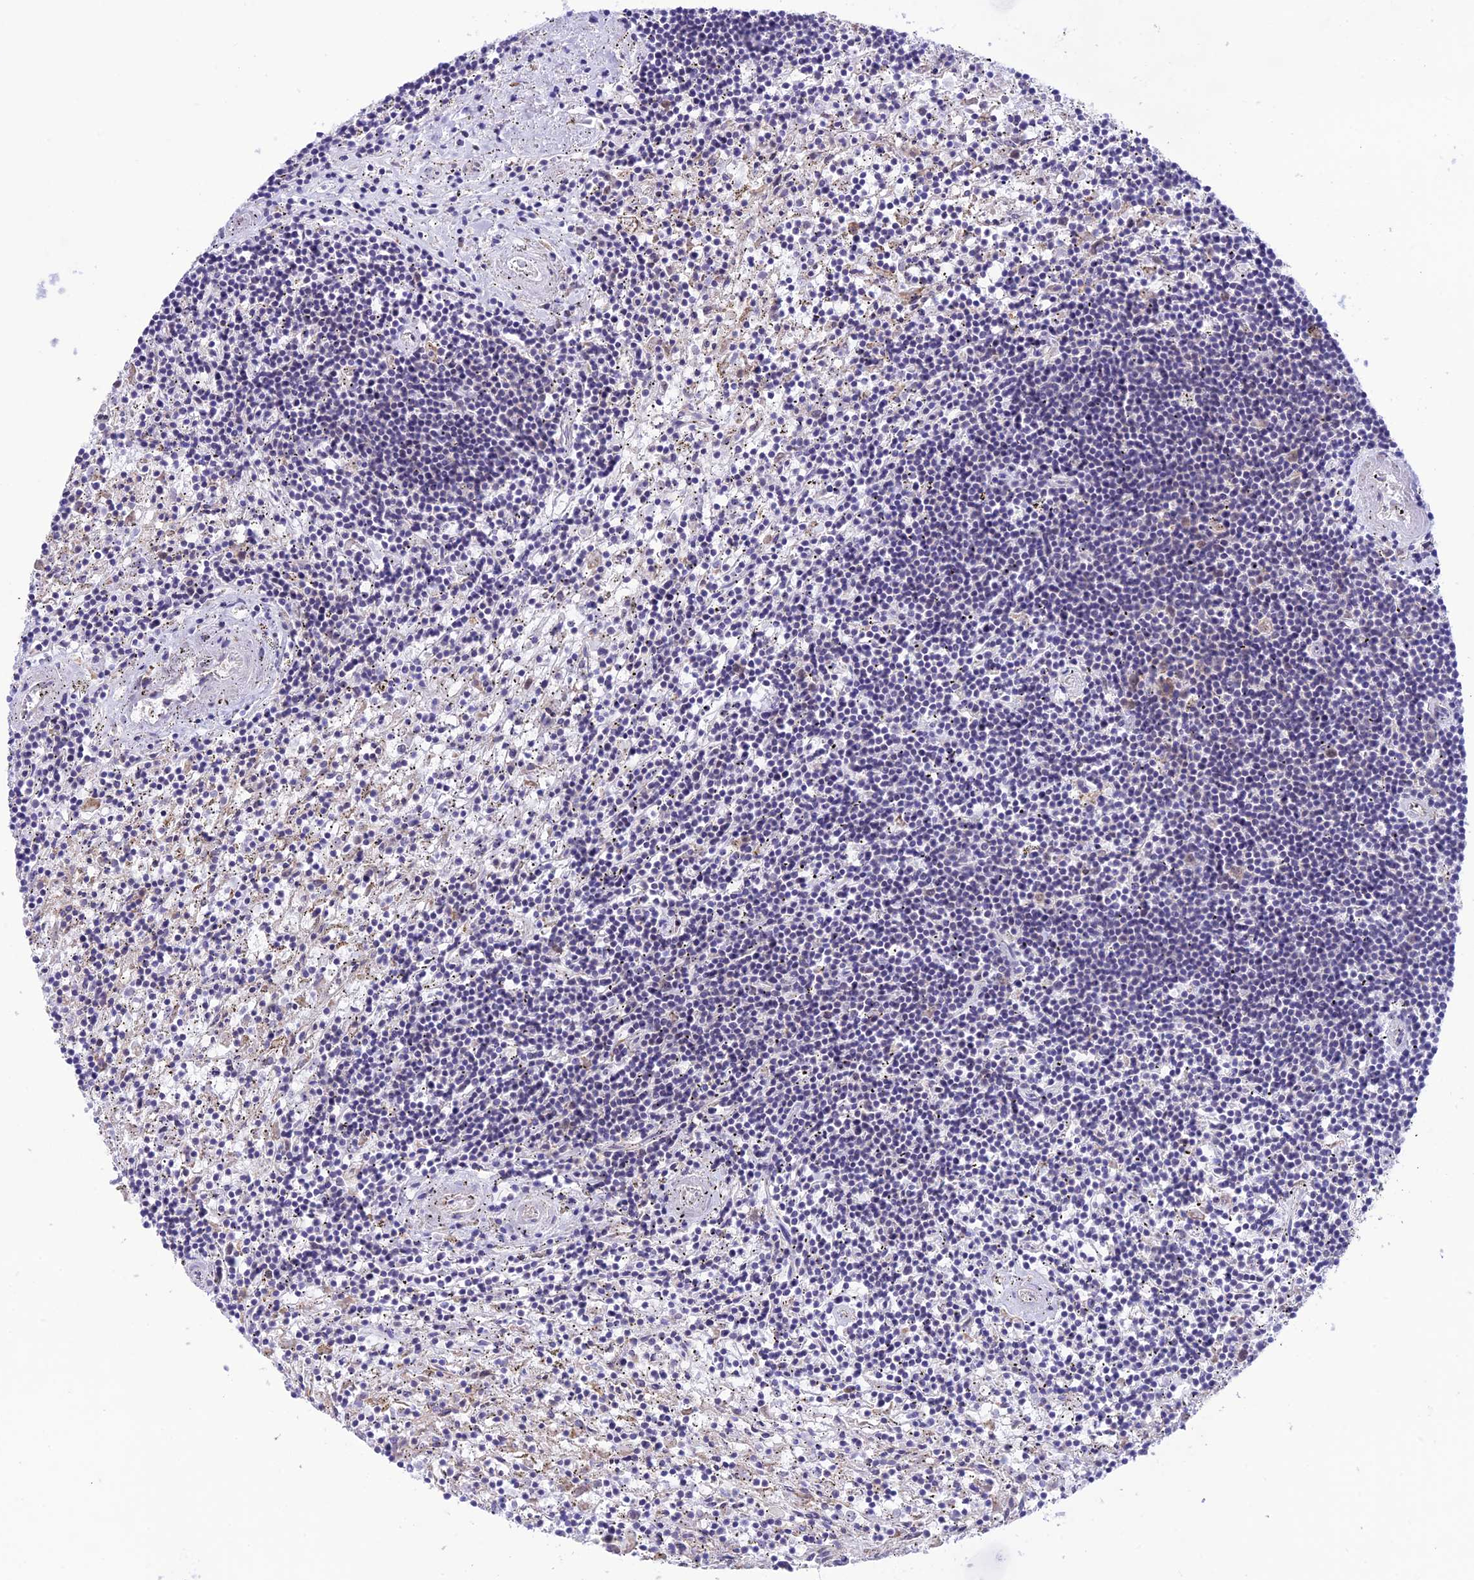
{"staining": {"intensity": "negative", "quantity": "none", "location": "none"}, "tissue": "lymphoma", "cell_type": "Tumor cells", "image_type": "cancer", "snomed": [{"axis": "morphology", "description": "Malignant lymphoma, non-Hodgkin's type, Low grade"}, {"axis": "topography", "description": "Spleen"}], "caption": "IHC micrograph of neoplastic tissue: lymphoma stained with DAB reveals no significant protein expression in tumor cells.", "gene": "RNF126", "patient": {"sex": "male", "age": 76}}